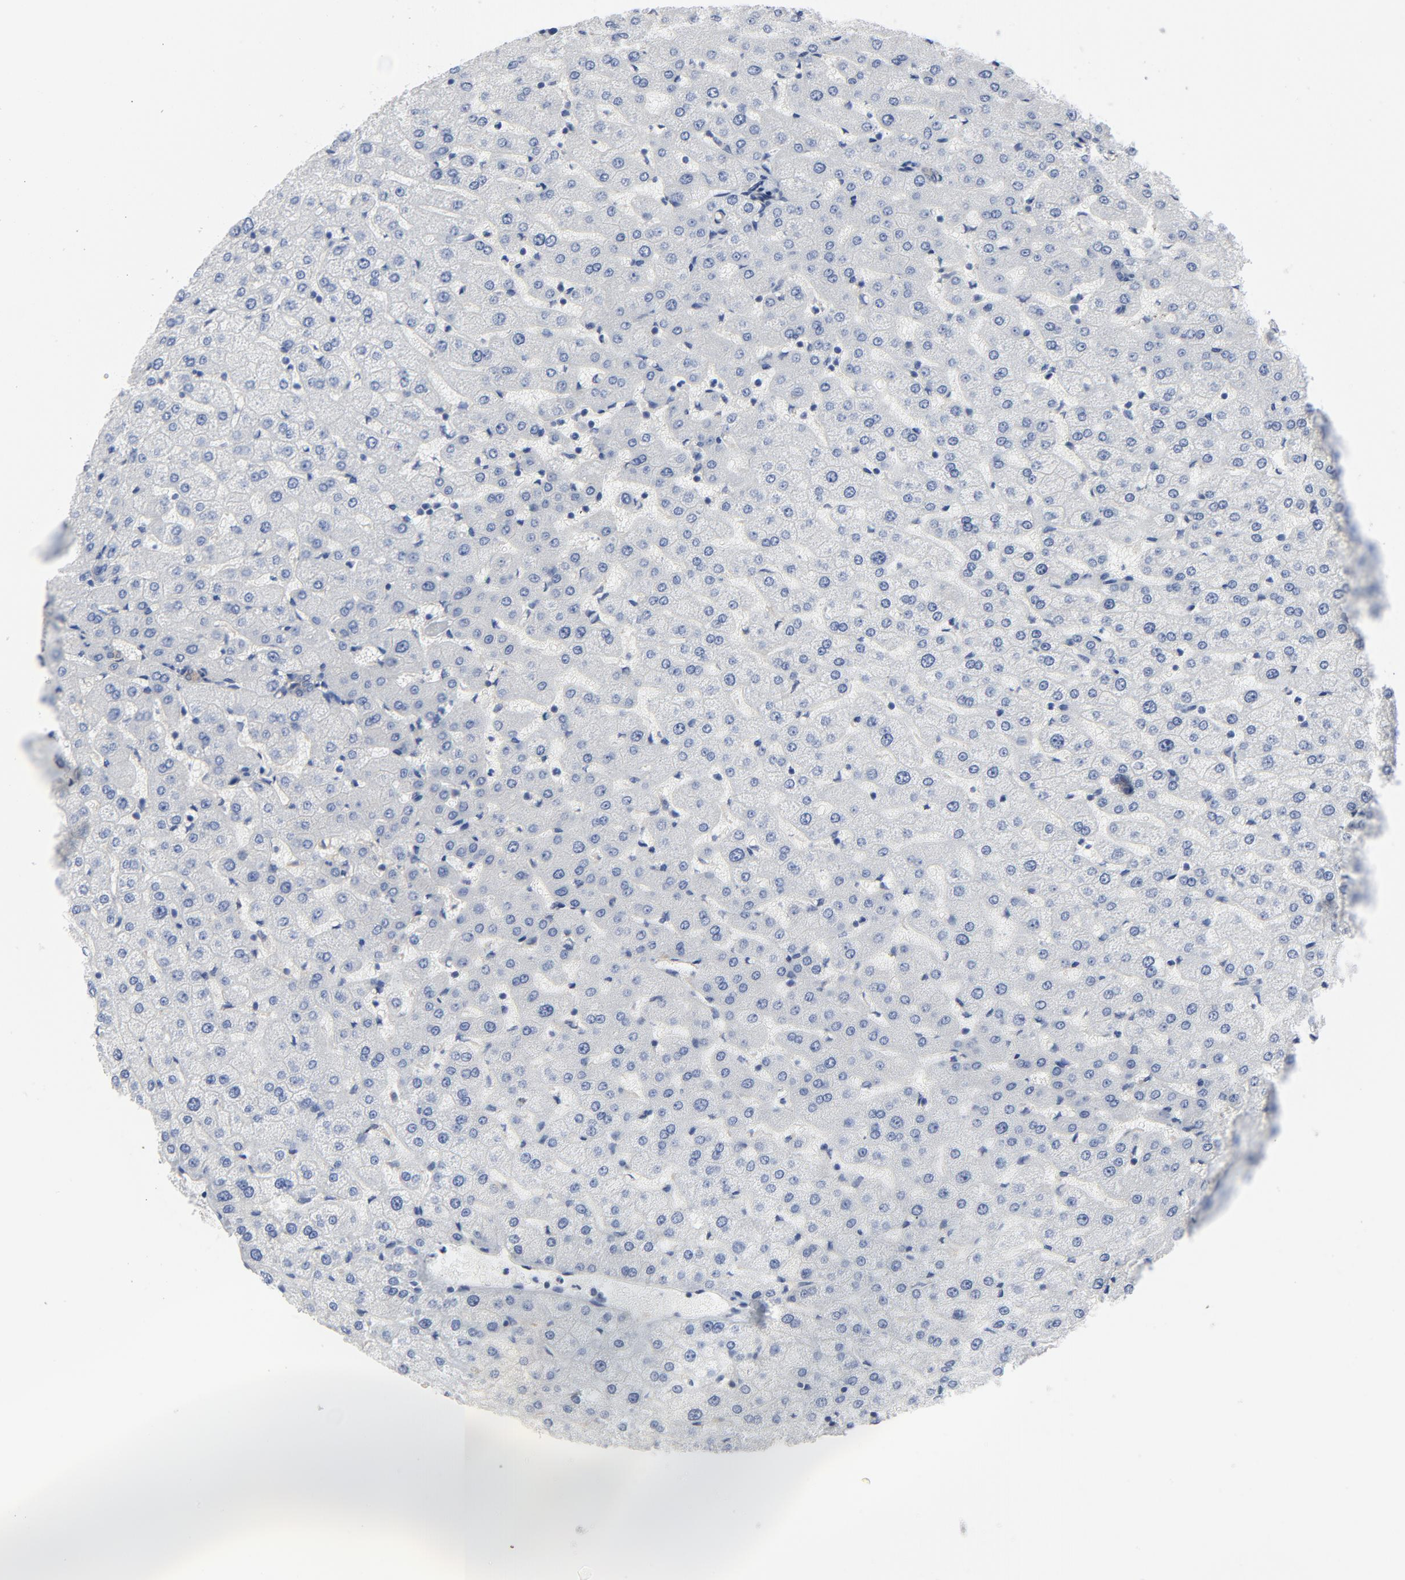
{"staining": {"intensity": "moderate", "quantity": ">75%", "location": "cytoplasmic/membranous"}, "tissue": "liver", "cell_type": "Cholangiocytes", "image_type": "normal", "snomed": [{"axis": "morphology", "description": "Normal tissue, NOS"}, {"axis": "morphology", "description": "Fibrosis, NOS"}, {"axis": "topography", "description": "Liver"}], "caption": "IHC micrograph of normal liver: liver stained using immunohistochemistry (IHC) reveals medium levels of moderate protein expression localized specifically in the cytoplasmic/membranous of cholangiocytes, appearing as a cytoplasmic/membranous brown color.", "gene": "DYNLT3", "patient": {"sex": "female", "age": 29}}